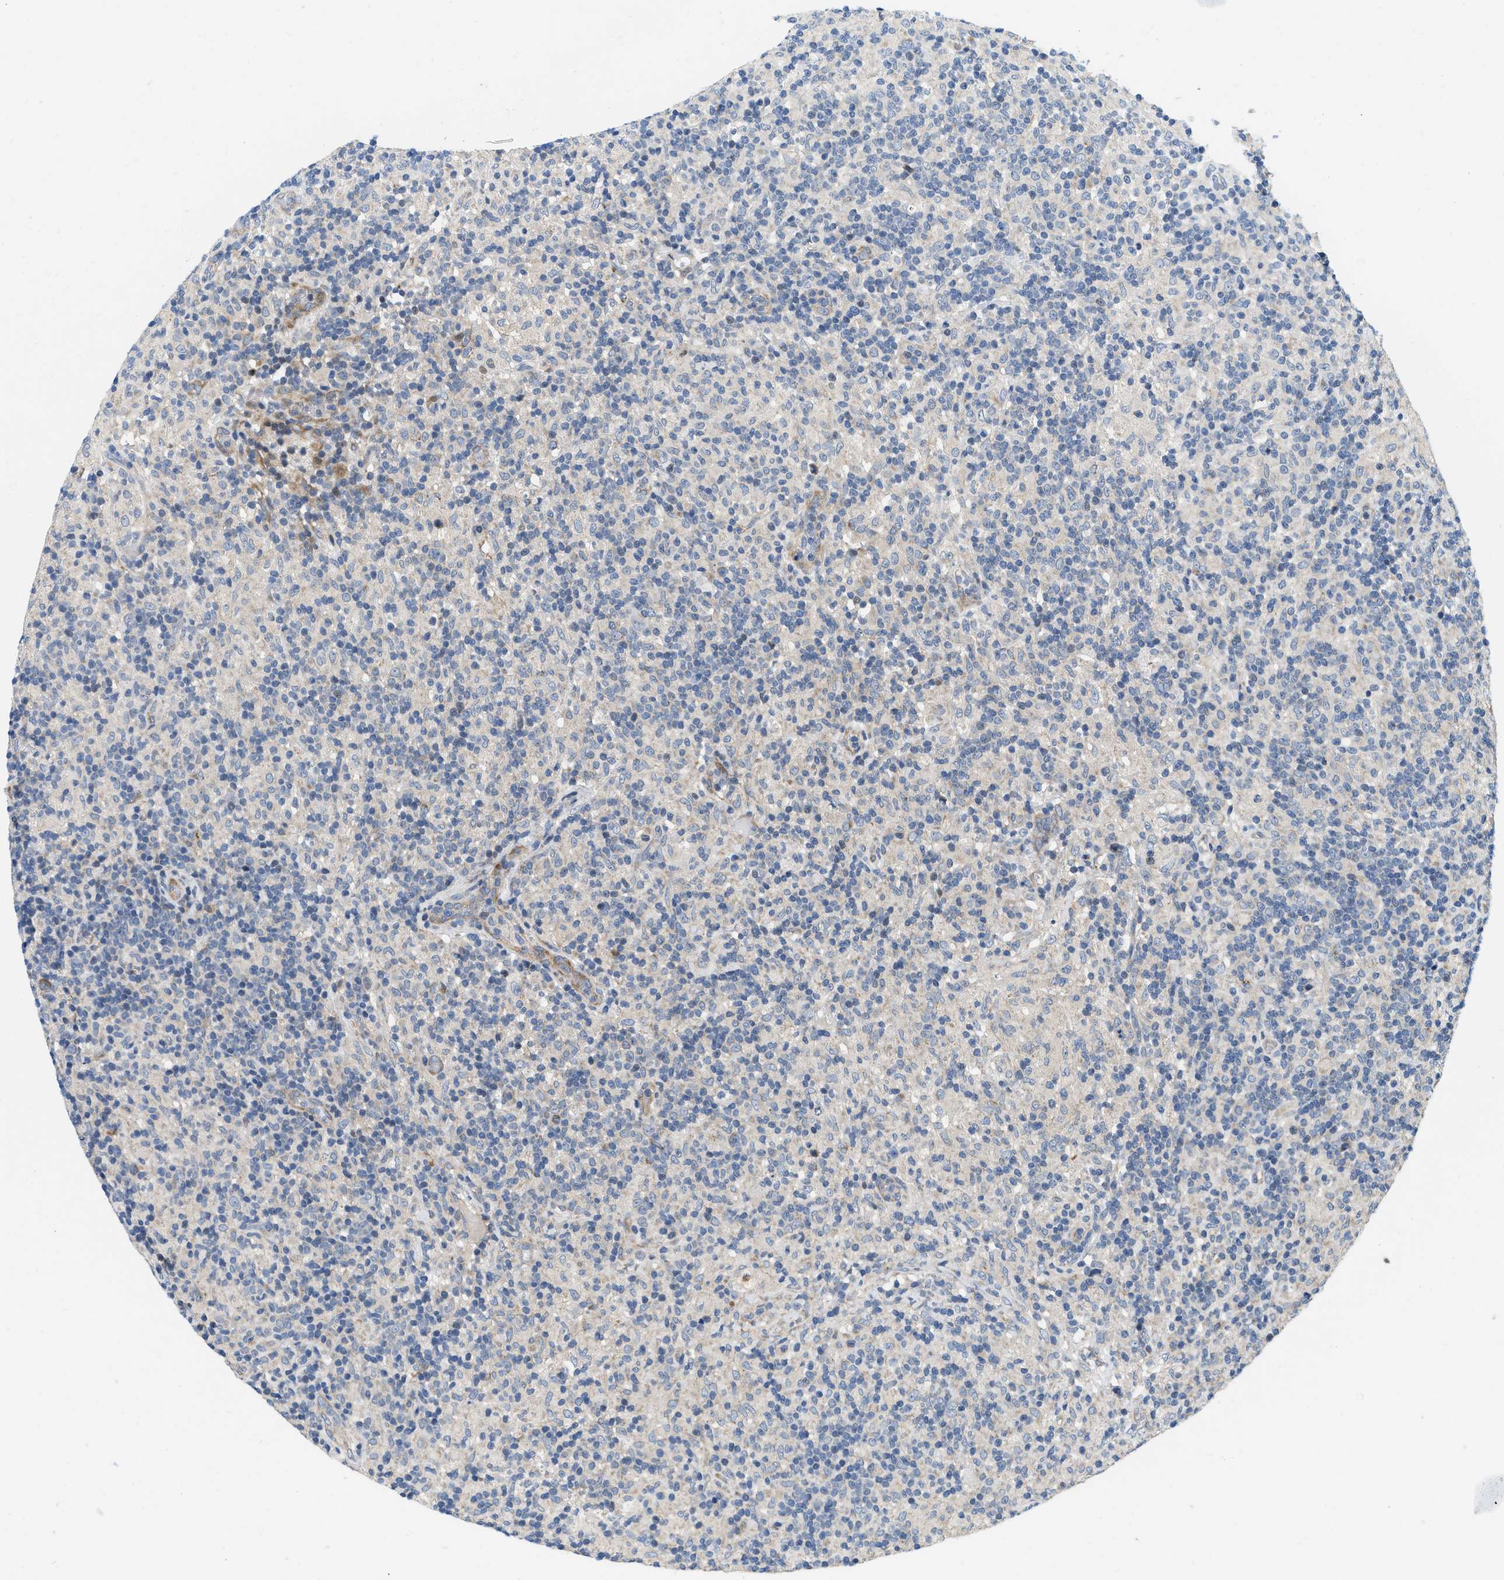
{"staining": {"intensity": "moderate", "quantity": "25%-75%", "location": "cytoplasmic/membranous"}, "tissue": "lymphoma", "cell_type": "Tumor cells", "image_type": "cancer", "snomed": [{"axis": "morphology", "description": "Hodgkin's disease, NOS"}, {"axis": "topography", "description": "Lymph node"}], "caption": "Lymphoma was stained to show a protein in brown. There is medium levels of moderate cytoplasmic/membranous staining in about 25%-75% of tumor cells.", "gene": "ZNF599", "patient": {"sex": "male", "age": 70}}